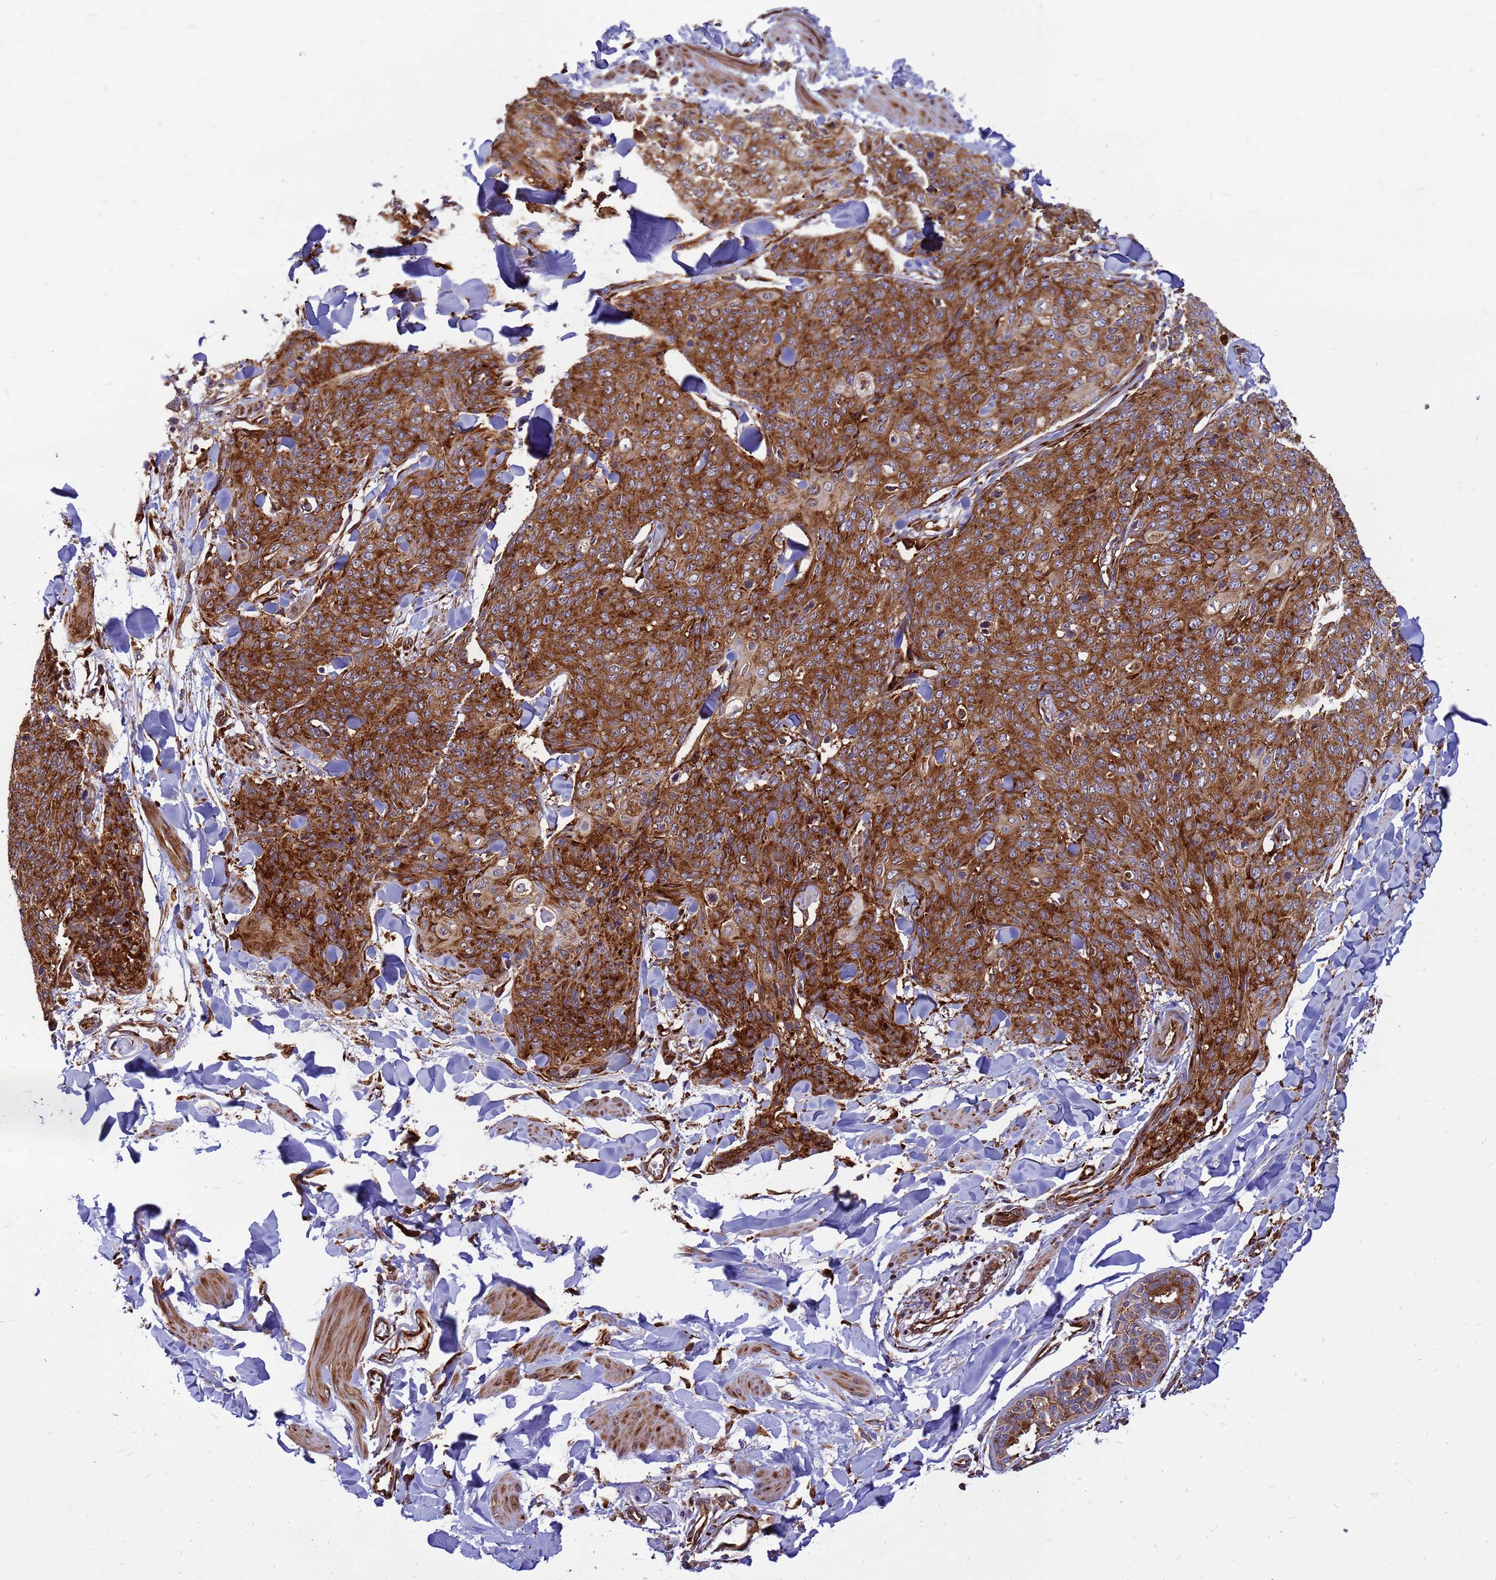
{"staining": {"intensity": "strong", "quantity": ">75%", "location": "cytoplasmic/membranous"}, "tissue": "skin cancer", "cell_type": "Tumor cells", "image_type": "cancer", "snomed": [{"axis": "morphology", "description": "Squamous cell carcinoma, NOS"}, {"axis": "topography", "description": "Skin"}, {"axis": "topography", "description": "Vulva"}], "caption": "Immunohistochemical staining of human skin cancer (squamous cell carcinoma) displays high levels of strong cytoplasmic/membranous expression in approximately >75% of tumor cells. The staining was performed using DAB, with brown indicating positive protein expression. Nuclei are stained blue with hematoxylin.", "gene": "RPL8", "patient": {"sex": "female", "age": 85}}